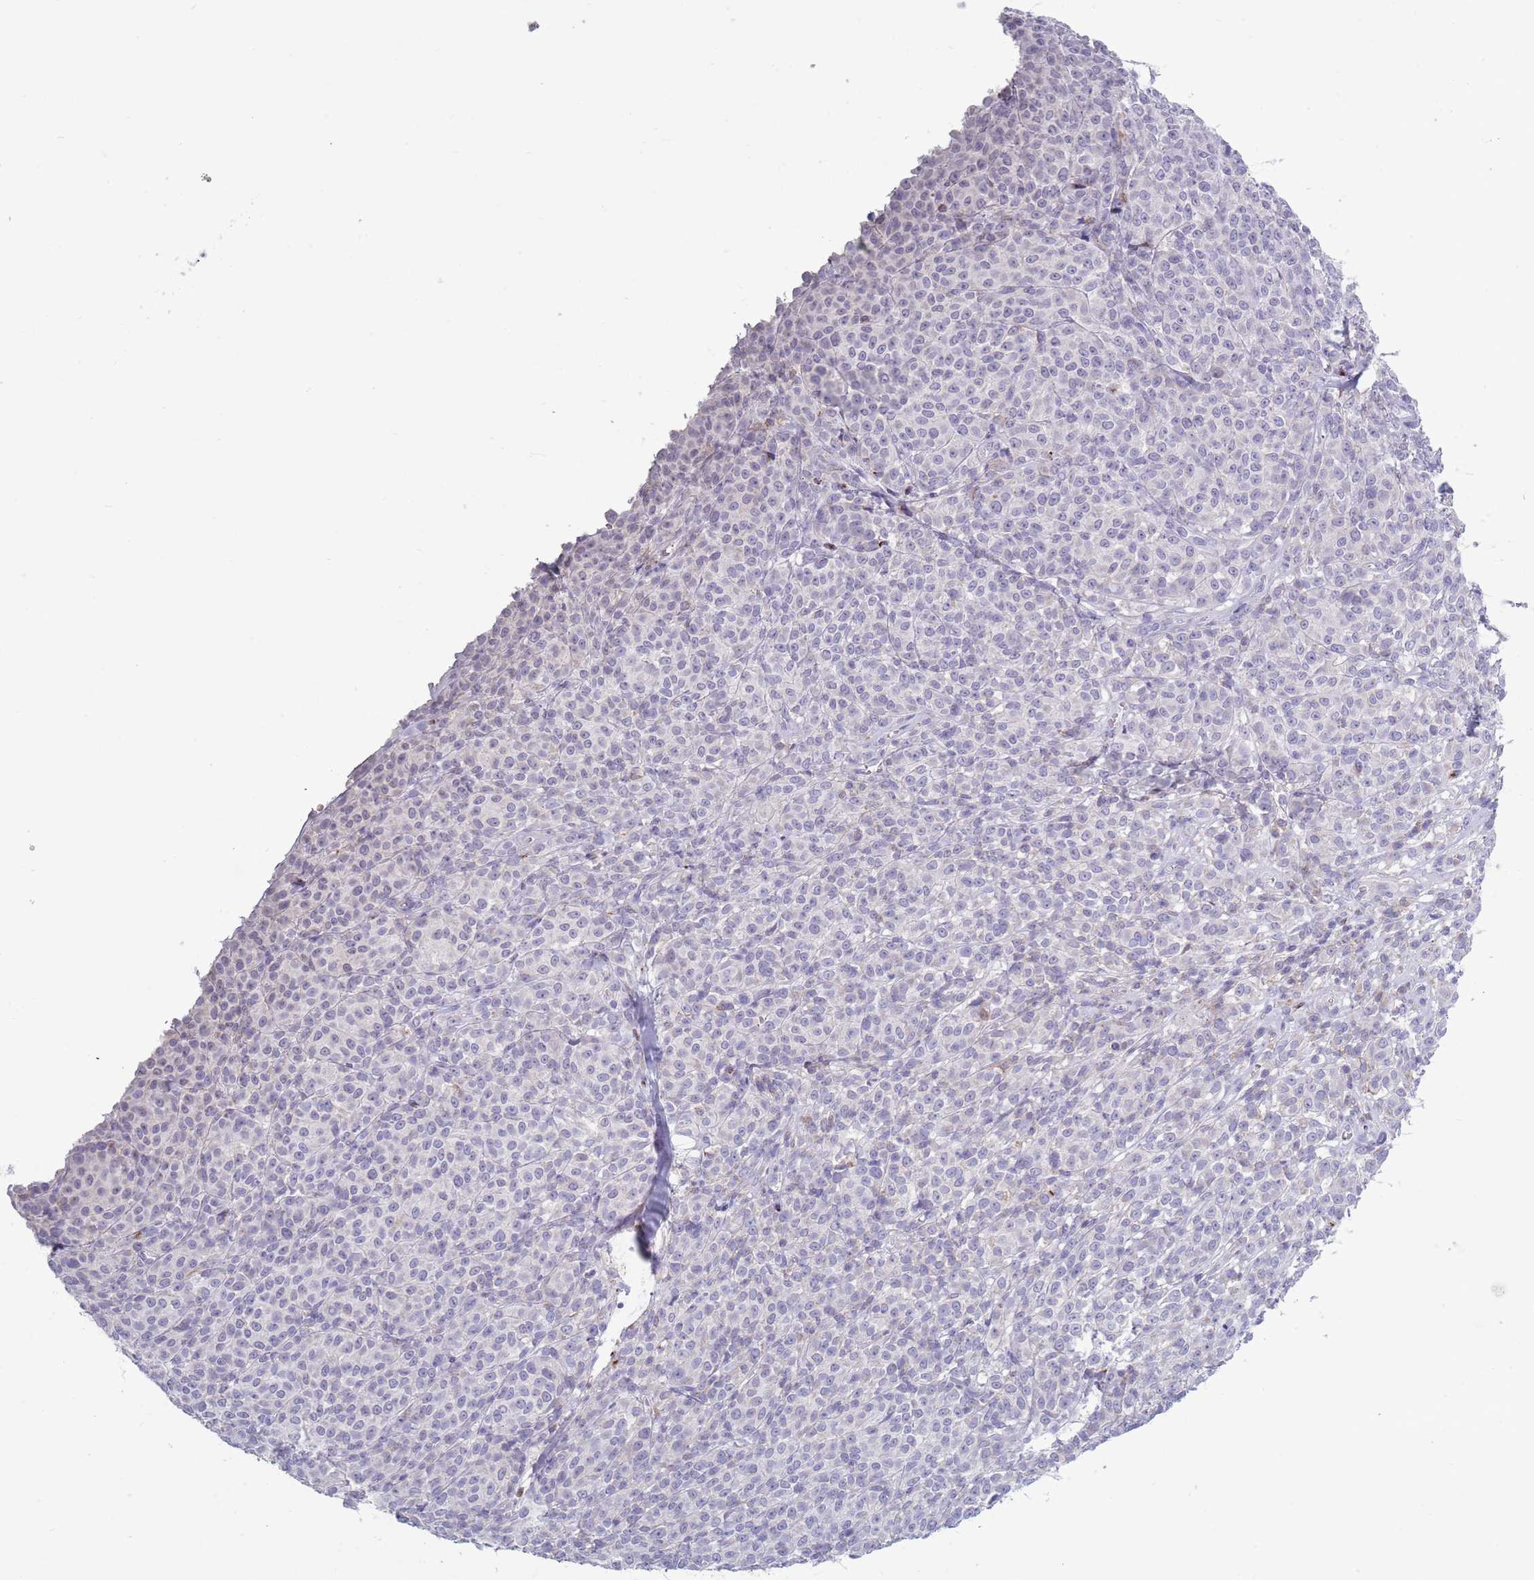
{"staining": {"intensity": "negative", "quantity": "none", "location": "none"}, "tissue": "melanoma", "cell_type": "Tumor cells", "image_type": "cancer", "snomed": [{"axis": "morphology", "description": "Normal tissue, NOS"}, {"axis": "morphology", "description": "Malignant melanoma, NOS"}, {"axis": "topography", "description": "Skin"}], "caption": "This is an immunohistochemistry (IHC) histopathology image of human malignant melanoma. There is no staining in tumor cells.", "gene": "ACSBG1", "patient": {"sex": "female", "age": 34}}